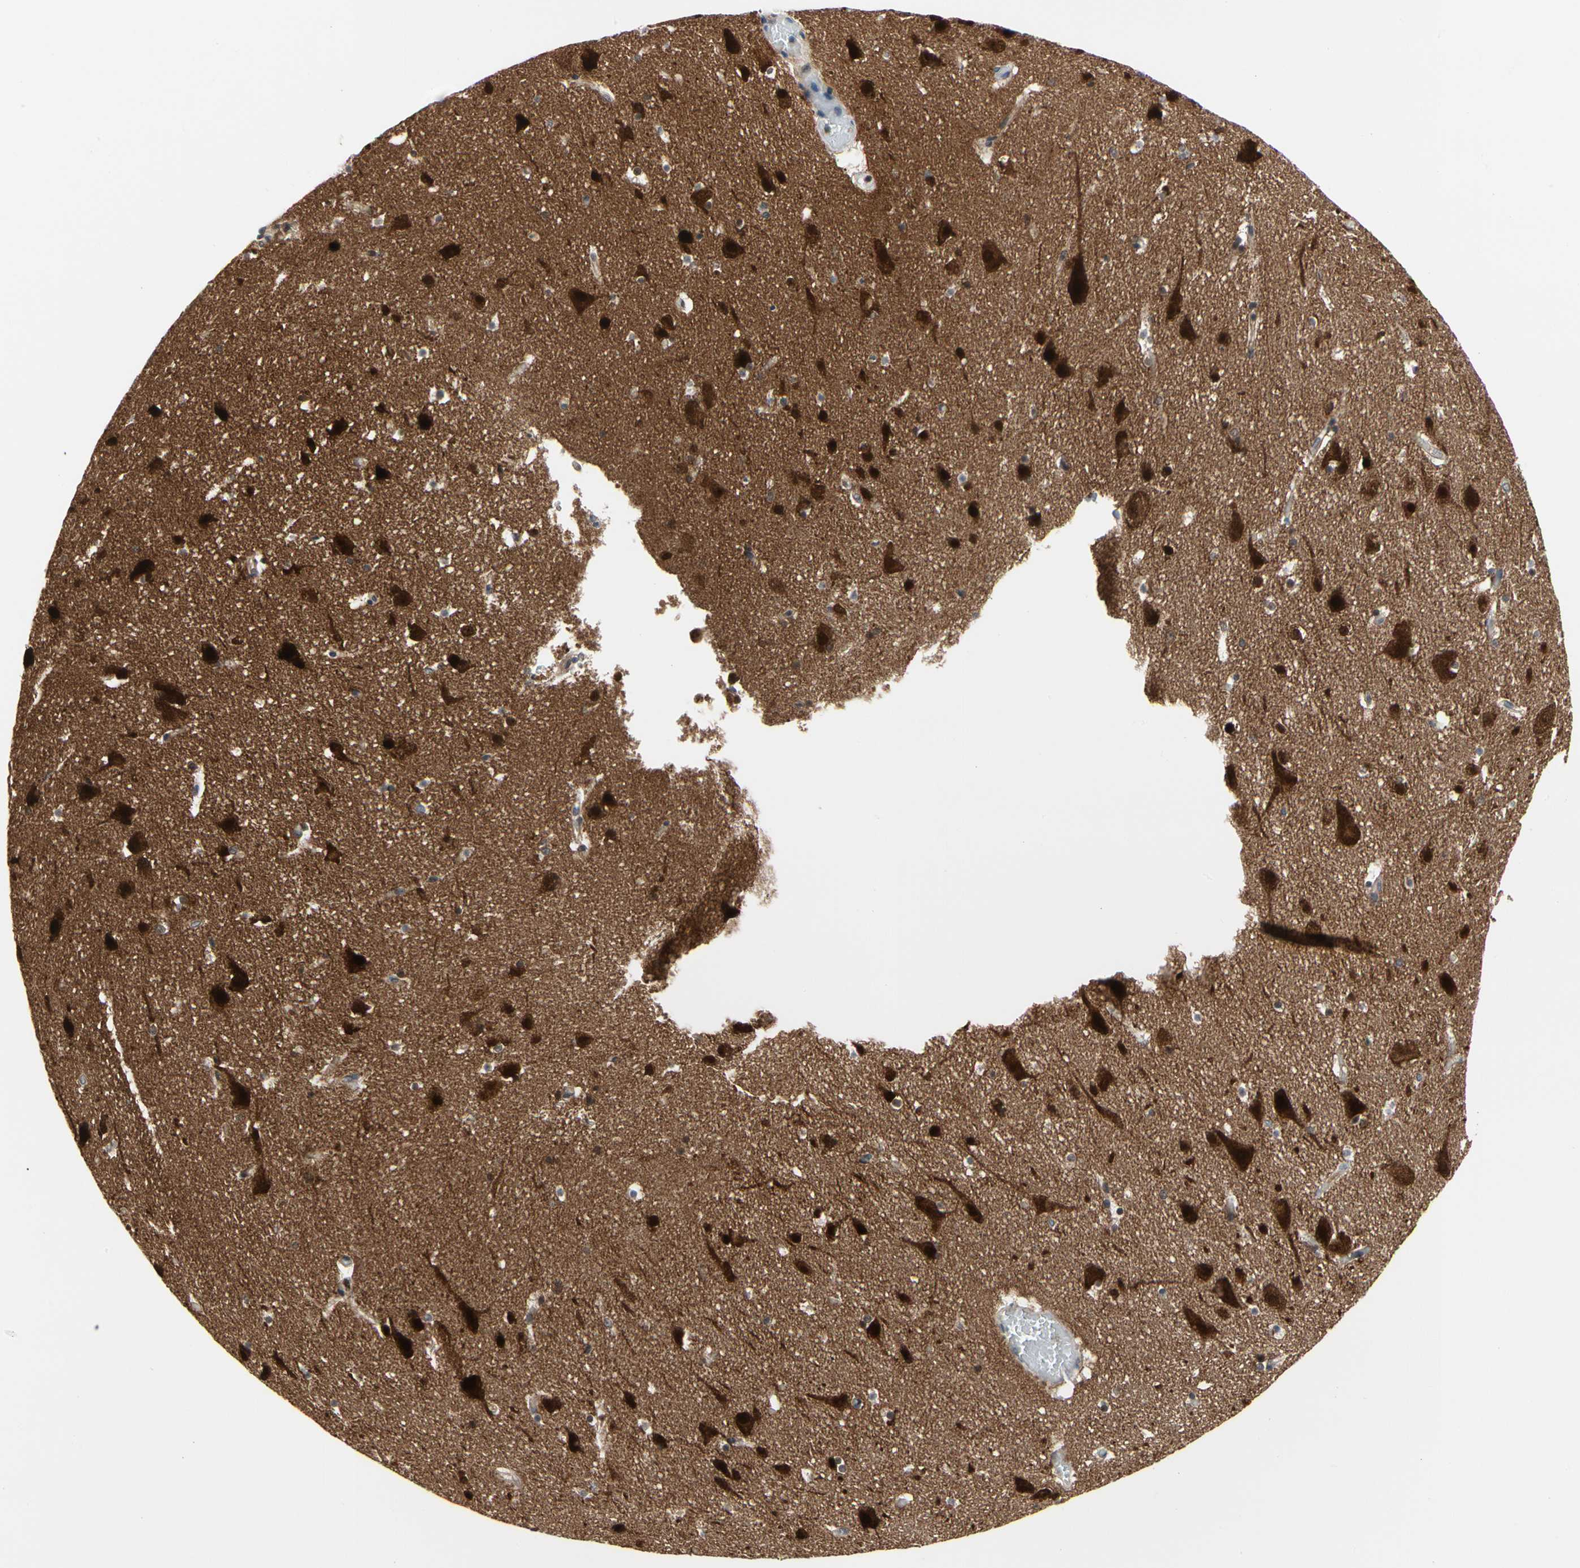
{"staining": {"intensity": "negative", "quantity": "none", "location": "none"}, "tissue": "cerebral cortex", "cell_type": "Endothelial cells", "image_type": "normal", "snomed": [{"axis": "morphology", "description": "Normal tissue, NOS"}, {"axis": "topography", "description": "Cerebral cortex"}], "caption": "Immunohistochemical staining of unremarkable cerebral cortex reveals no significant staining in endothelial cells.", "gene": "CDK5", "patient": {"sex": "male", "age": 45}}